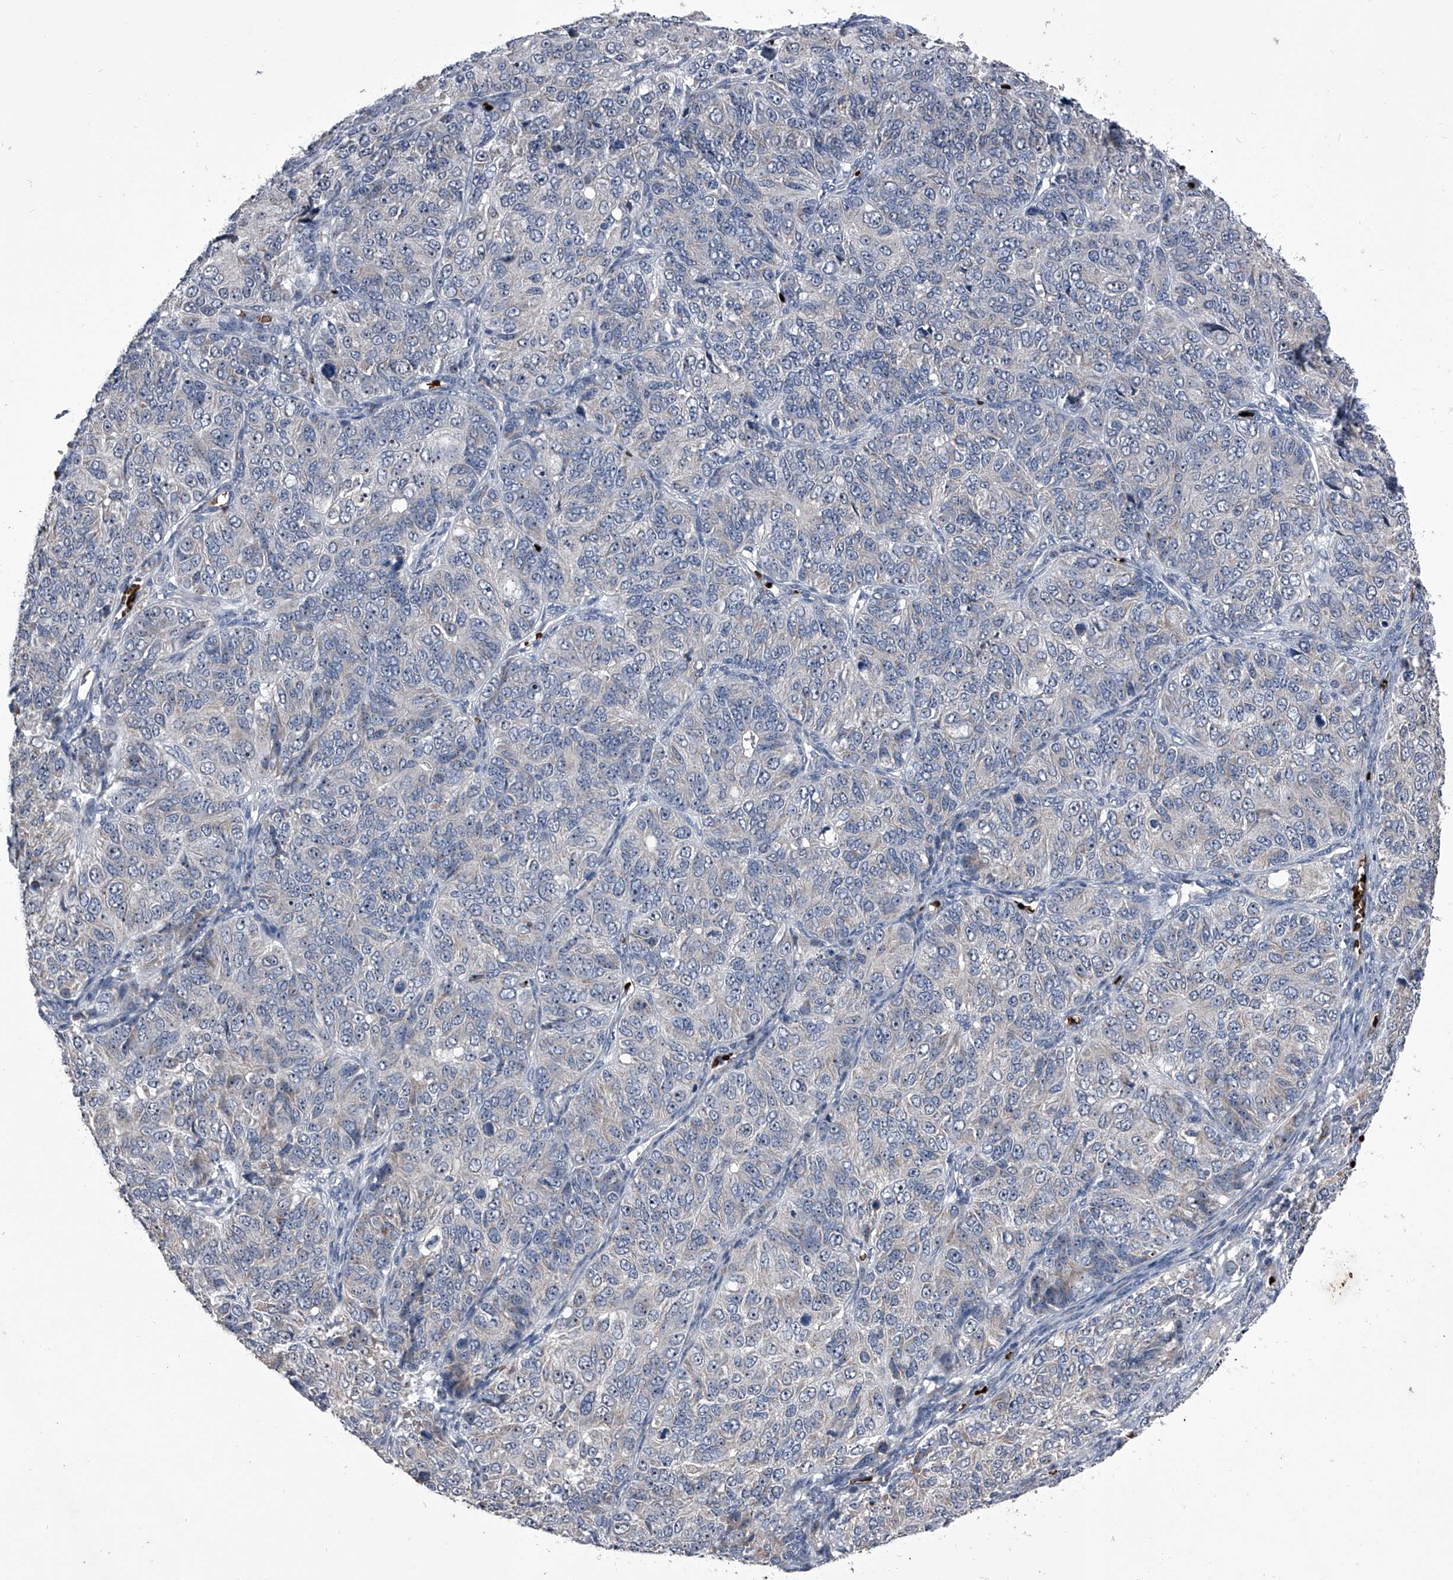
{"staining": {"intensity": "negative", "quantity": "none", "location": "none"}, "tissue": "ovarian cancer", "cell_type": "Tumor cells", "image_type": "cancer", "snomed": [{"axis": "morphology", "description": "Carcinoma, endometroid"}, {"axis": "topography", "description": "Ovary"}], "caption": "Immunohistochemistry photomicrograph of neoplastic tissue: human endometroid carcinoma (ovarian) stained with DAB shows no significant protein expression in tumor cells.", "gene": "CEP85L", "patient": {"sex": "female", "age": 51}}